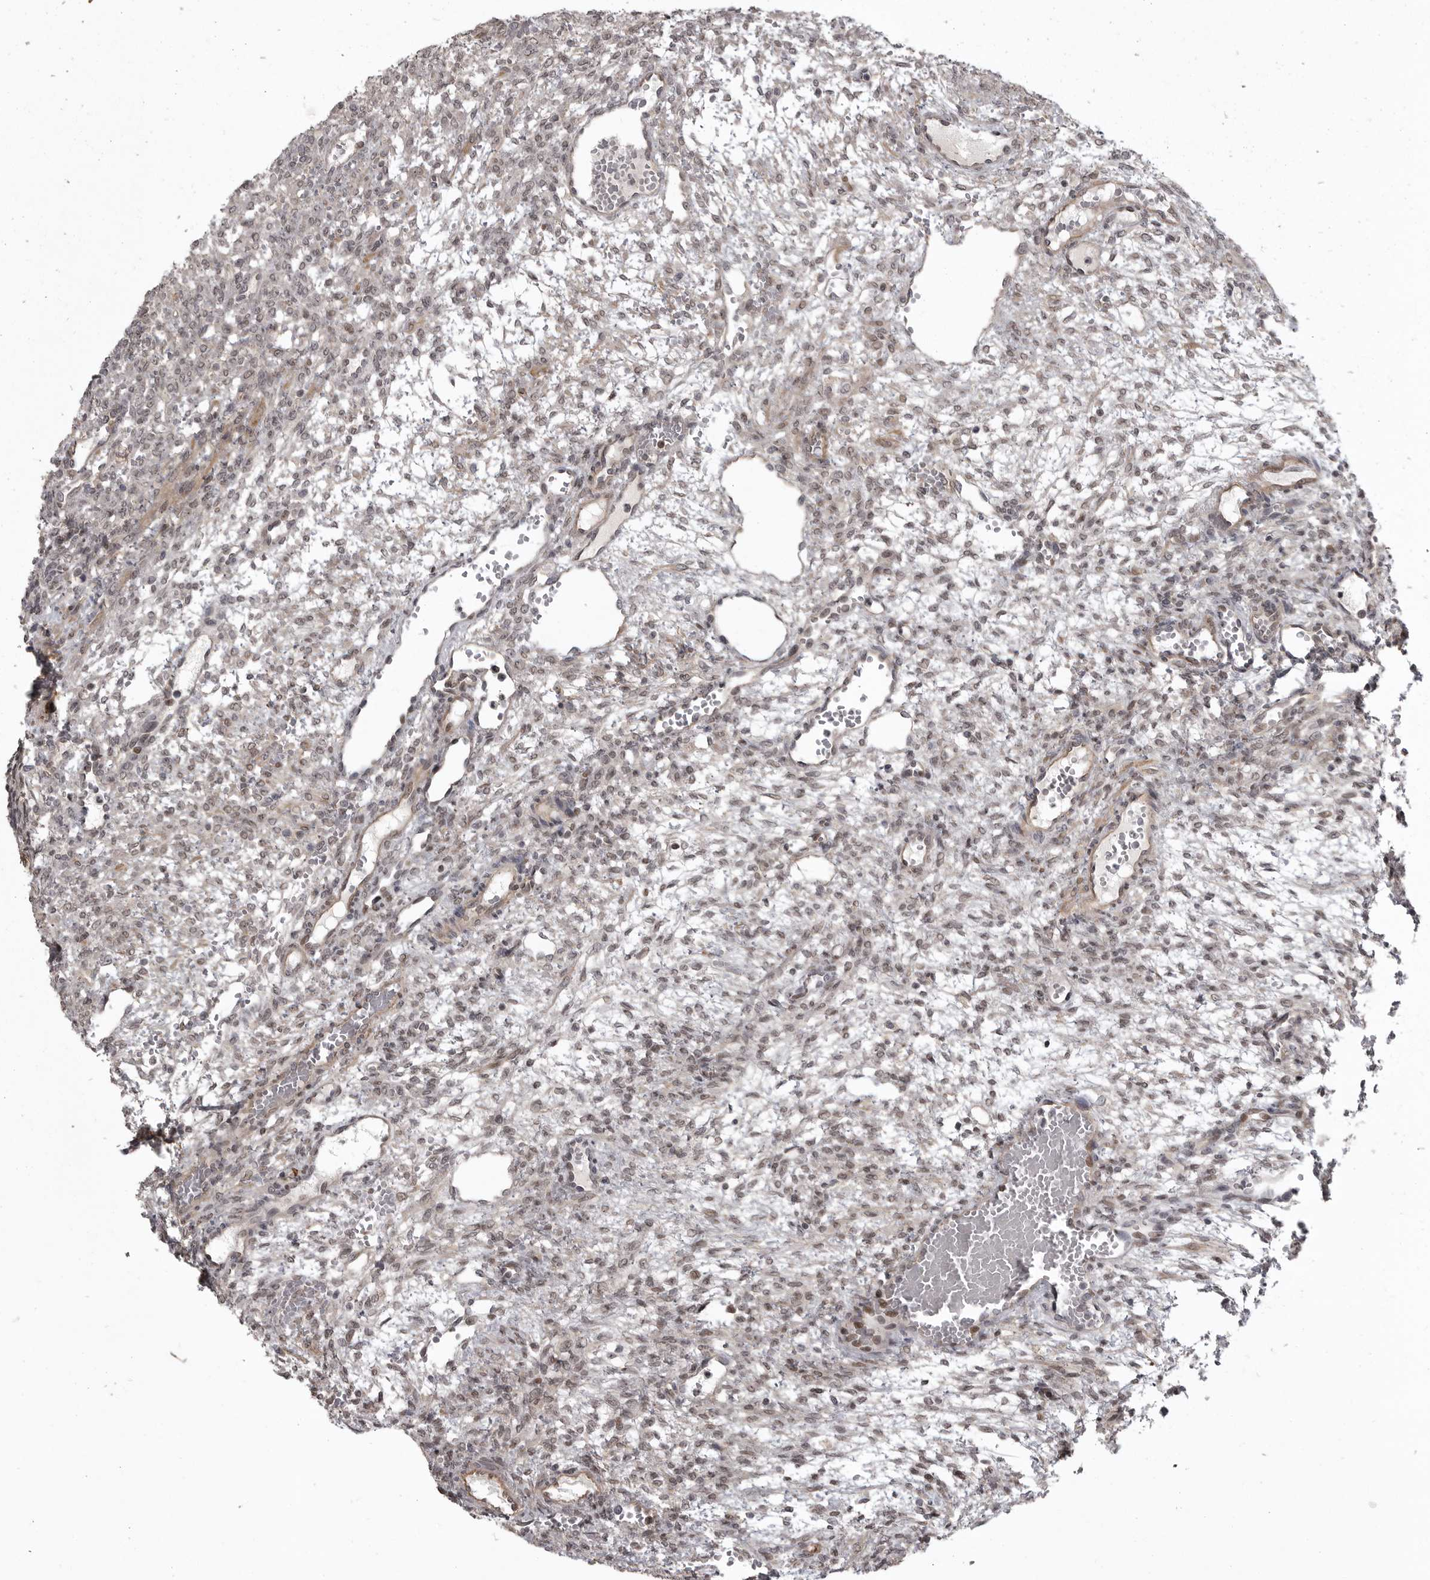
{"staining": {"intensity": "weak", "quantity": ">75%", "location": "nuclear"}, "tissue": "ovary", "cell_type": "Ovarian stroma cells", "image_type": "normal", "snomed": [{"axis": "morphology", "description": "Normal tissue, NOS"}, {"axis": "topography", "description": "Ovary"}], "caption": "Ovary stained with immunohistochemistry displays weak nuclear staining in approximately >75% of ovarian stroma cells.", "gene": "SNX16", "patient": {"sex": "female", "age": 34}}